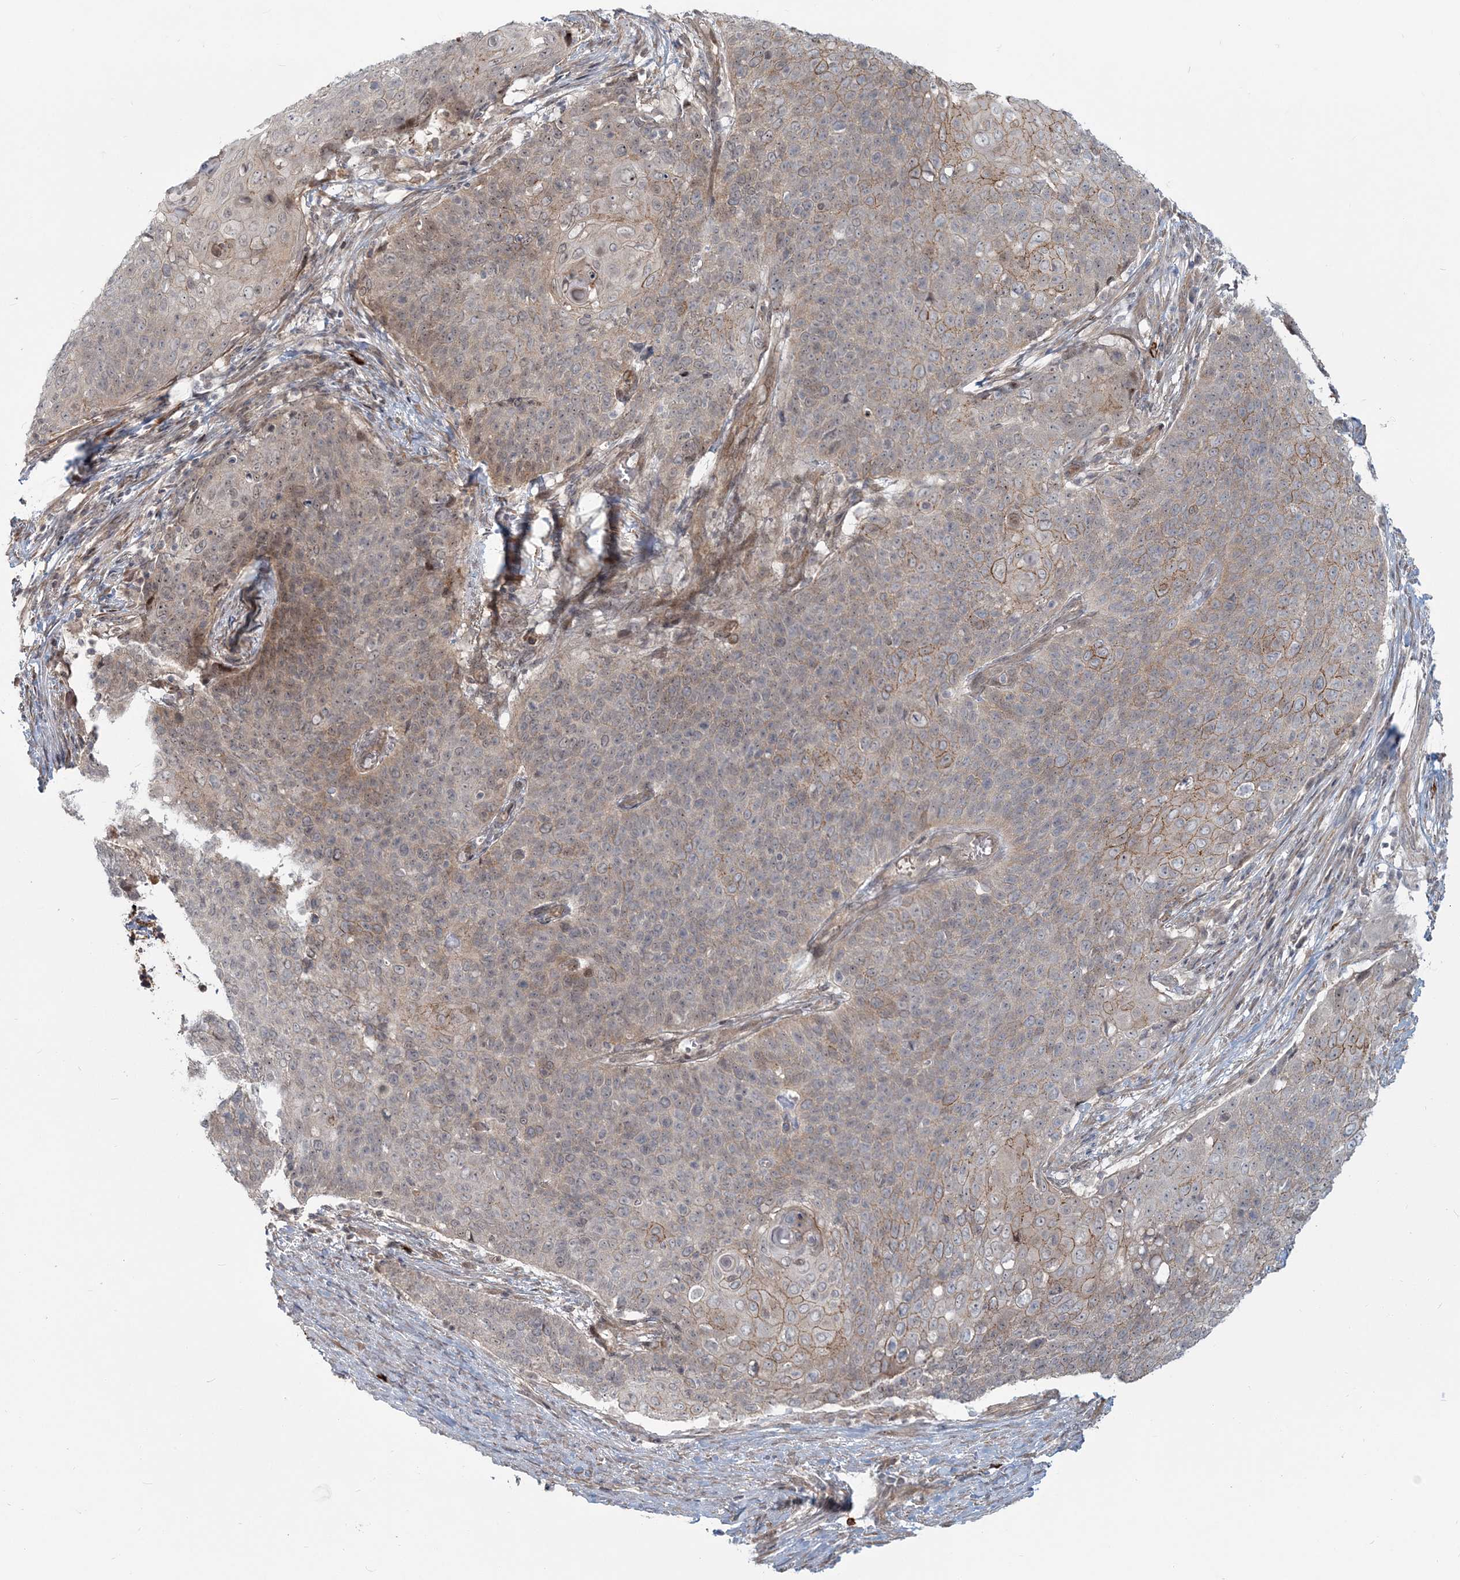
{"staining": {"intensity": "moderate", "quantity": "25%-75%", "location": "cytoplasmic/membranous,nuclear"}, "tissue": "cervical cancer", "cell_type": "Tumor cells", "image_type": "cancer", "snomed": [{"axis": "morphology", "description": "Squamous cell carcinoma, NOS"}, {"axis": "topography", "description": "Cervix"}], "caption": "Protein staining of cervical squamous cell carcinoma tissue demonstrates moderate cytoplasmic/membranous and nuclear positivity in approximately 25%-75% of tumor cells. The staining was performed using DAB to visualize the protein expression in brown, while the nuclei were stained in blue with hematoxylin (Magnification: 20x).", "gene": "SH3PXD2A", "patient": {"sex": "female", "age": 39}}